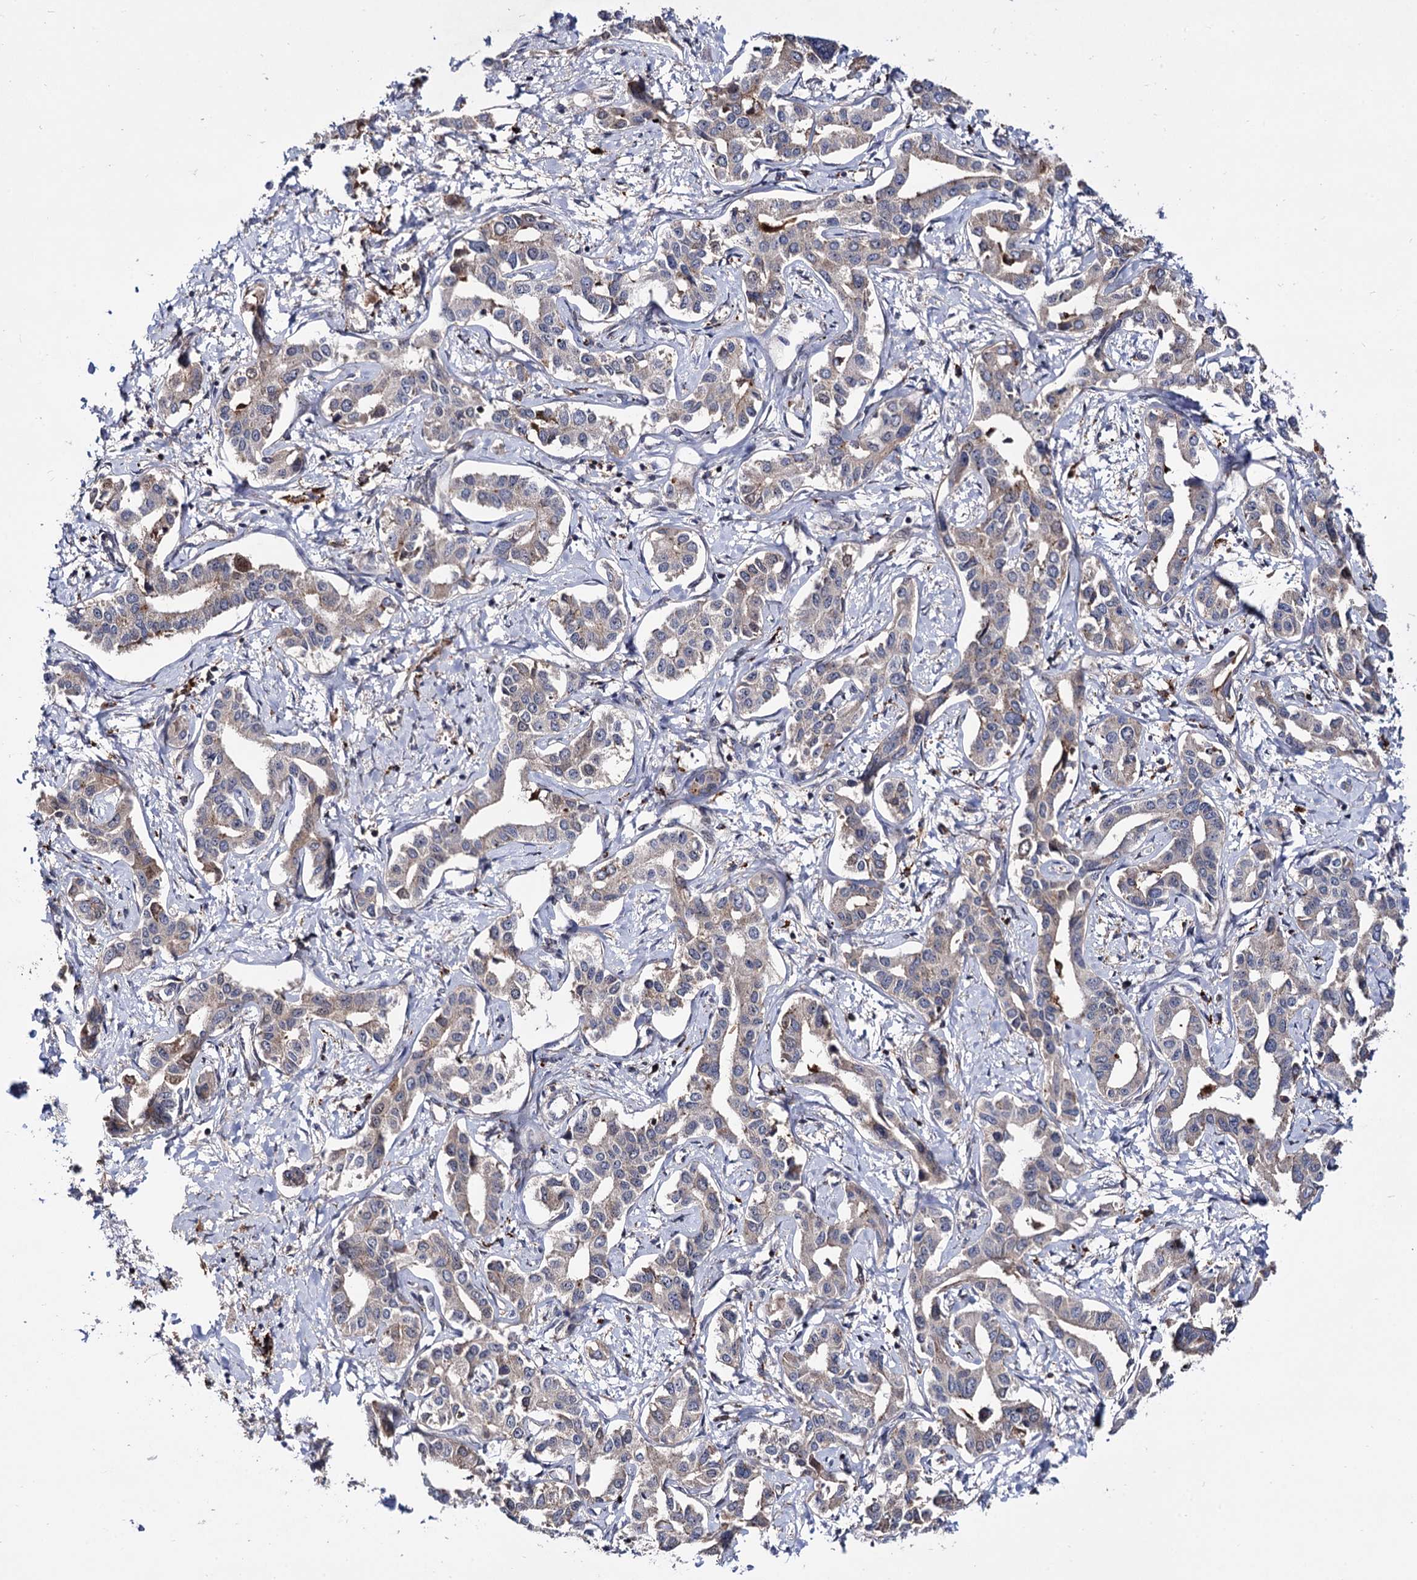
{"staining": {"intensity": "weak", "quantity": "<25%", "location": "cytoplasmic/membranous"}, "tissue": "liver cancer", "cell_type": "Tumor cells", "image_type": "cancer", "snomed": [{"axis": "morphology", "description": "Cholangiocarcinoma"}, {"axis": "topography", "description": "Liver"}], "caption": "A high-resolution image shows IHC staining of cholangiocarcinoma (liver), which demonstrates no significant expression in tumor cells.", "gene": "MICAL2", "patient": {"sex": "male", "age": 59}}